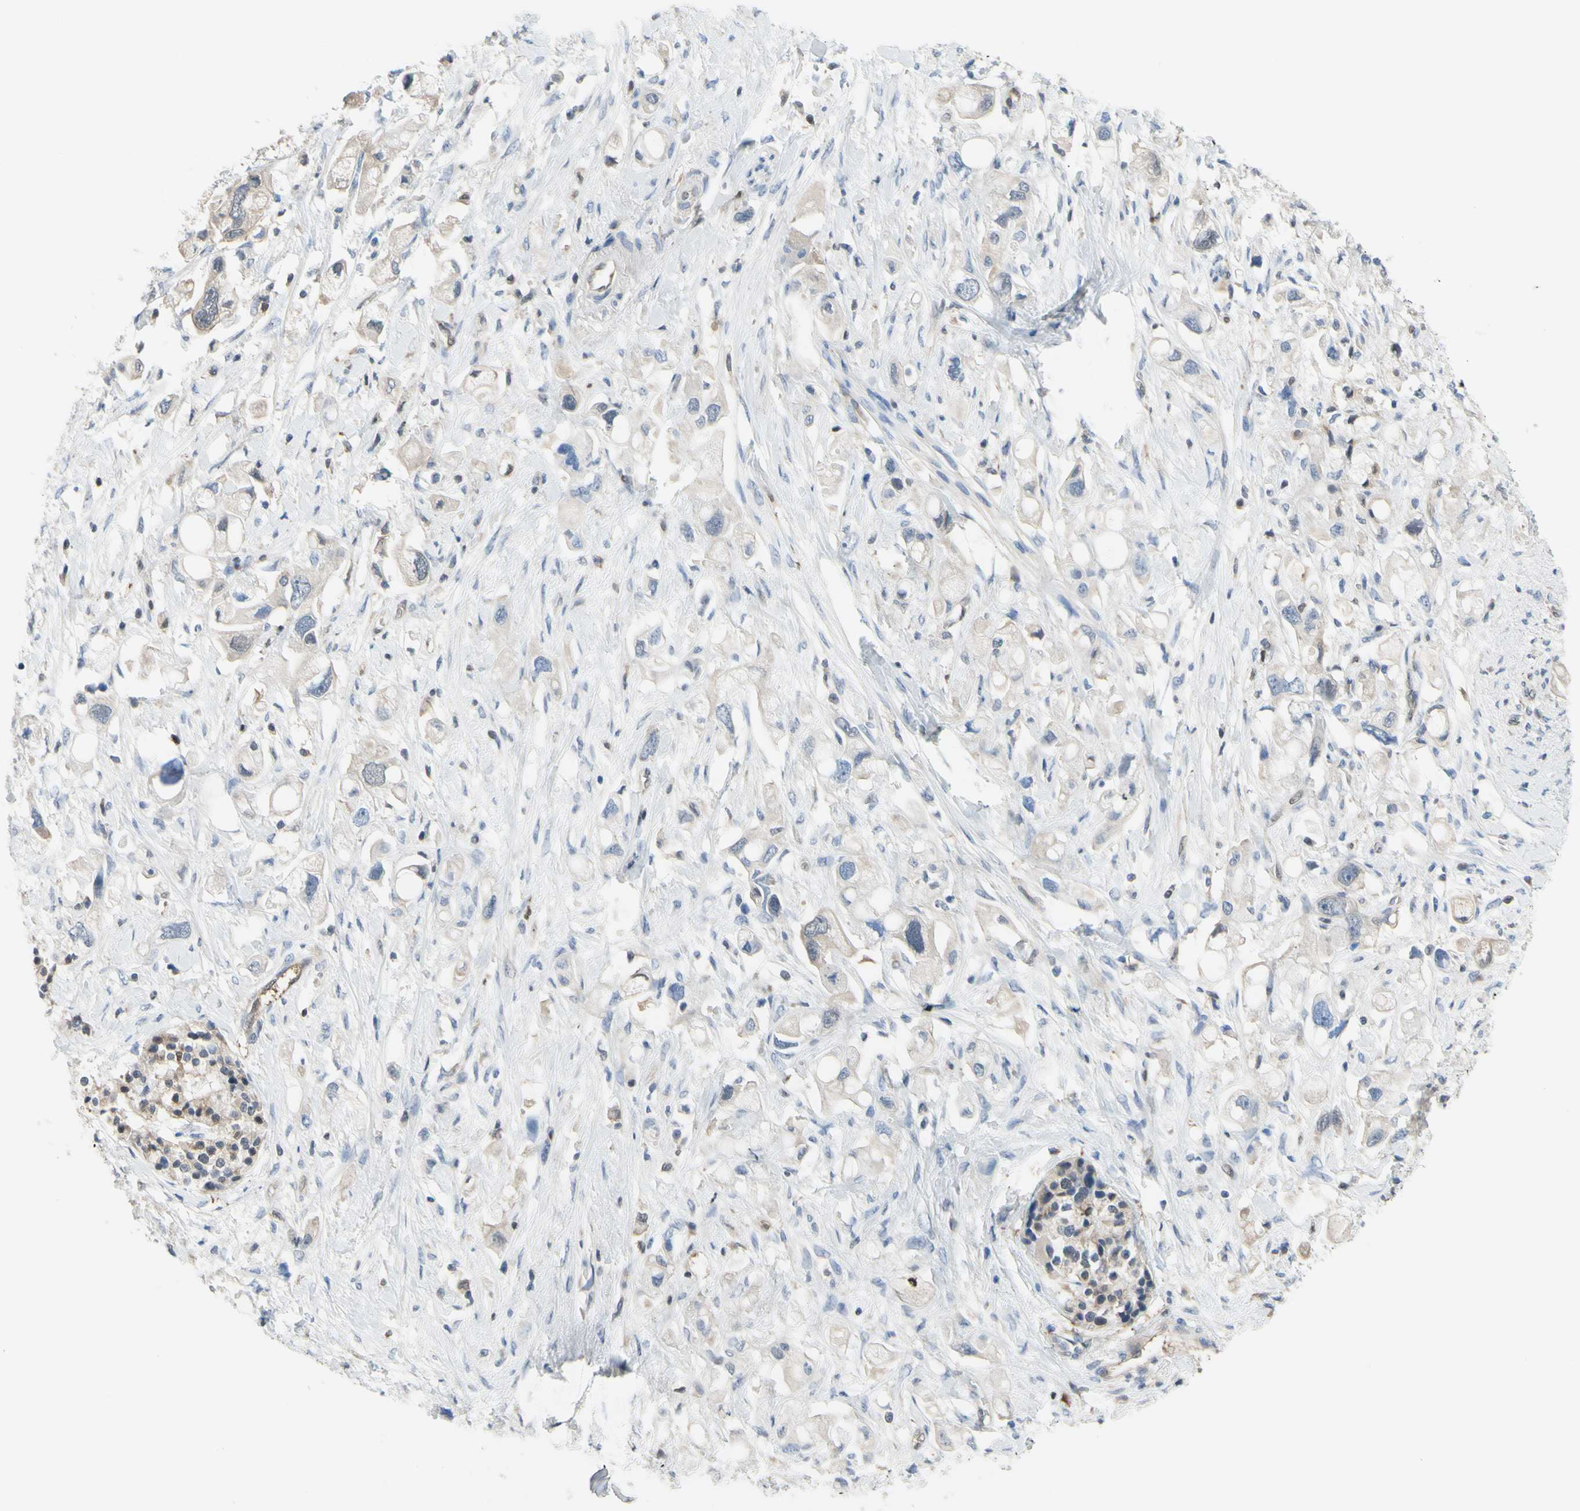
{"staining": {"intensity": "weak", "quantity": "<25%", "location": "cytoplasmic/membranous"}, "tissue": "pancreatic cancer", "cell_type": "Tumor cells", "image_type": "cancer", "snomed": [{"axis": "morphology", "description": "Adenocarcinoma, NOS"}, {"axis": "topography", "description": "Pancreas"}], "caption": "Image shows no protein positivity in tumor cells of adenocarcinoma (pancreatic) tissue.", "gene": "UPK3B", "patient": {"sex": "female", "age": 56}}